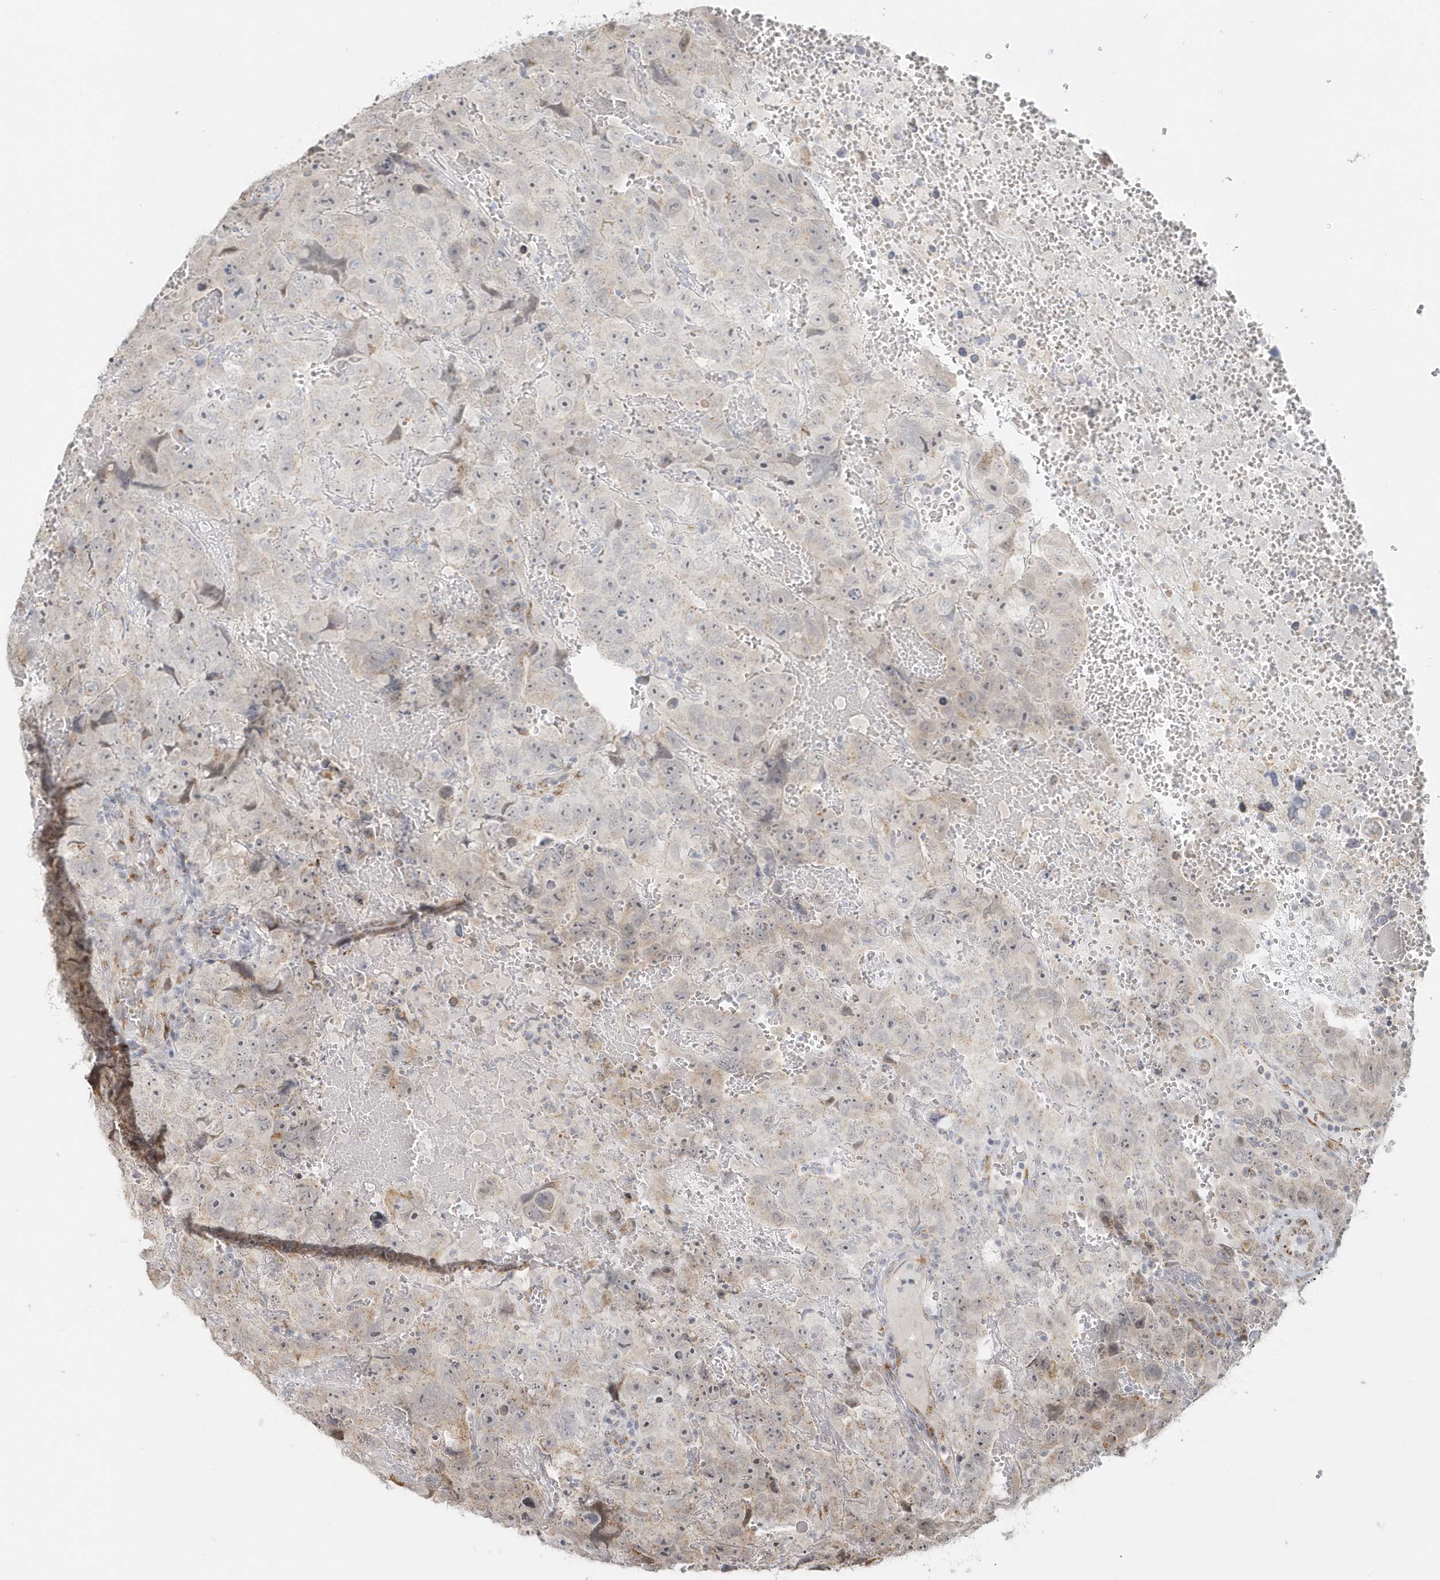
{"staining": {"intensity": "negative", "quantity": "none", "location": "none"}, "tissue": "testis cancer", "cell_type": "Tumor cells", "image_type": "cancer", "snomed": [{"axis": "morphology", "description": "Carcinoma, Embryonal, NOS"}, {"axis": "topography", "description": "Testis"}], "caption": "Tumor cells are negative for protein expression in human testis cancer (embryonal carcinoma).", "gene": "DHFR", "patient": {"sex": "male", "age": 45}}